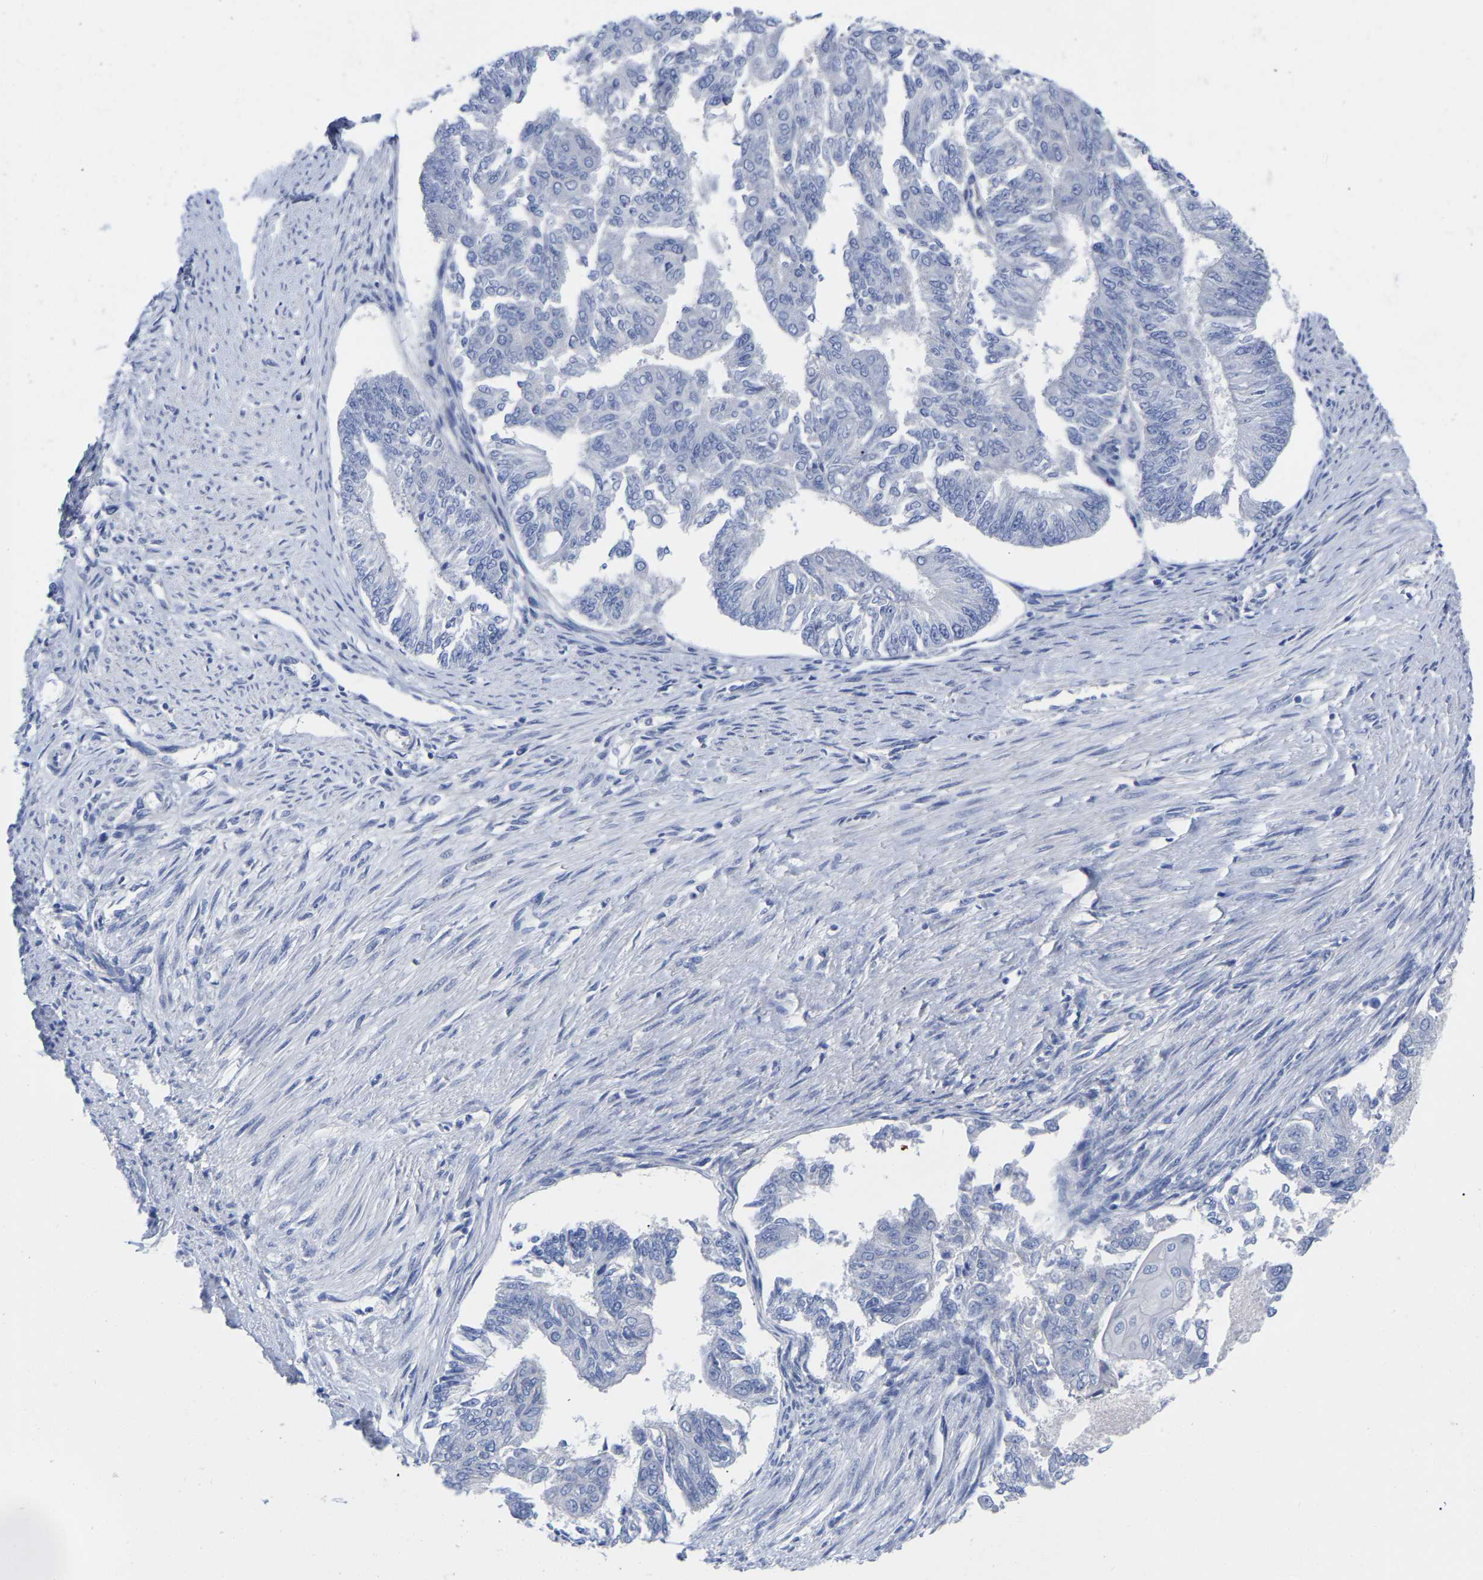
{"staining": {"intensity": "negative", "quantity": "none", "location": "none"}, "tissue": "endometrial cancer", "cell_type": "Tumor cells", "image_type": "cancer", "snomed": [{"axis": "morphology", "description": "Adenocarcinoma, NOS"}, {"axis": "topography", "description": "Endometrium"}], "caption": "This is an immunohistochemistry (IHC) image of human endometrial cancer (adenocarcinoma). There is no positivity in tumor cells.", "gene": "HAPLN1", "patient": {"sex": "female", "age": 32}}